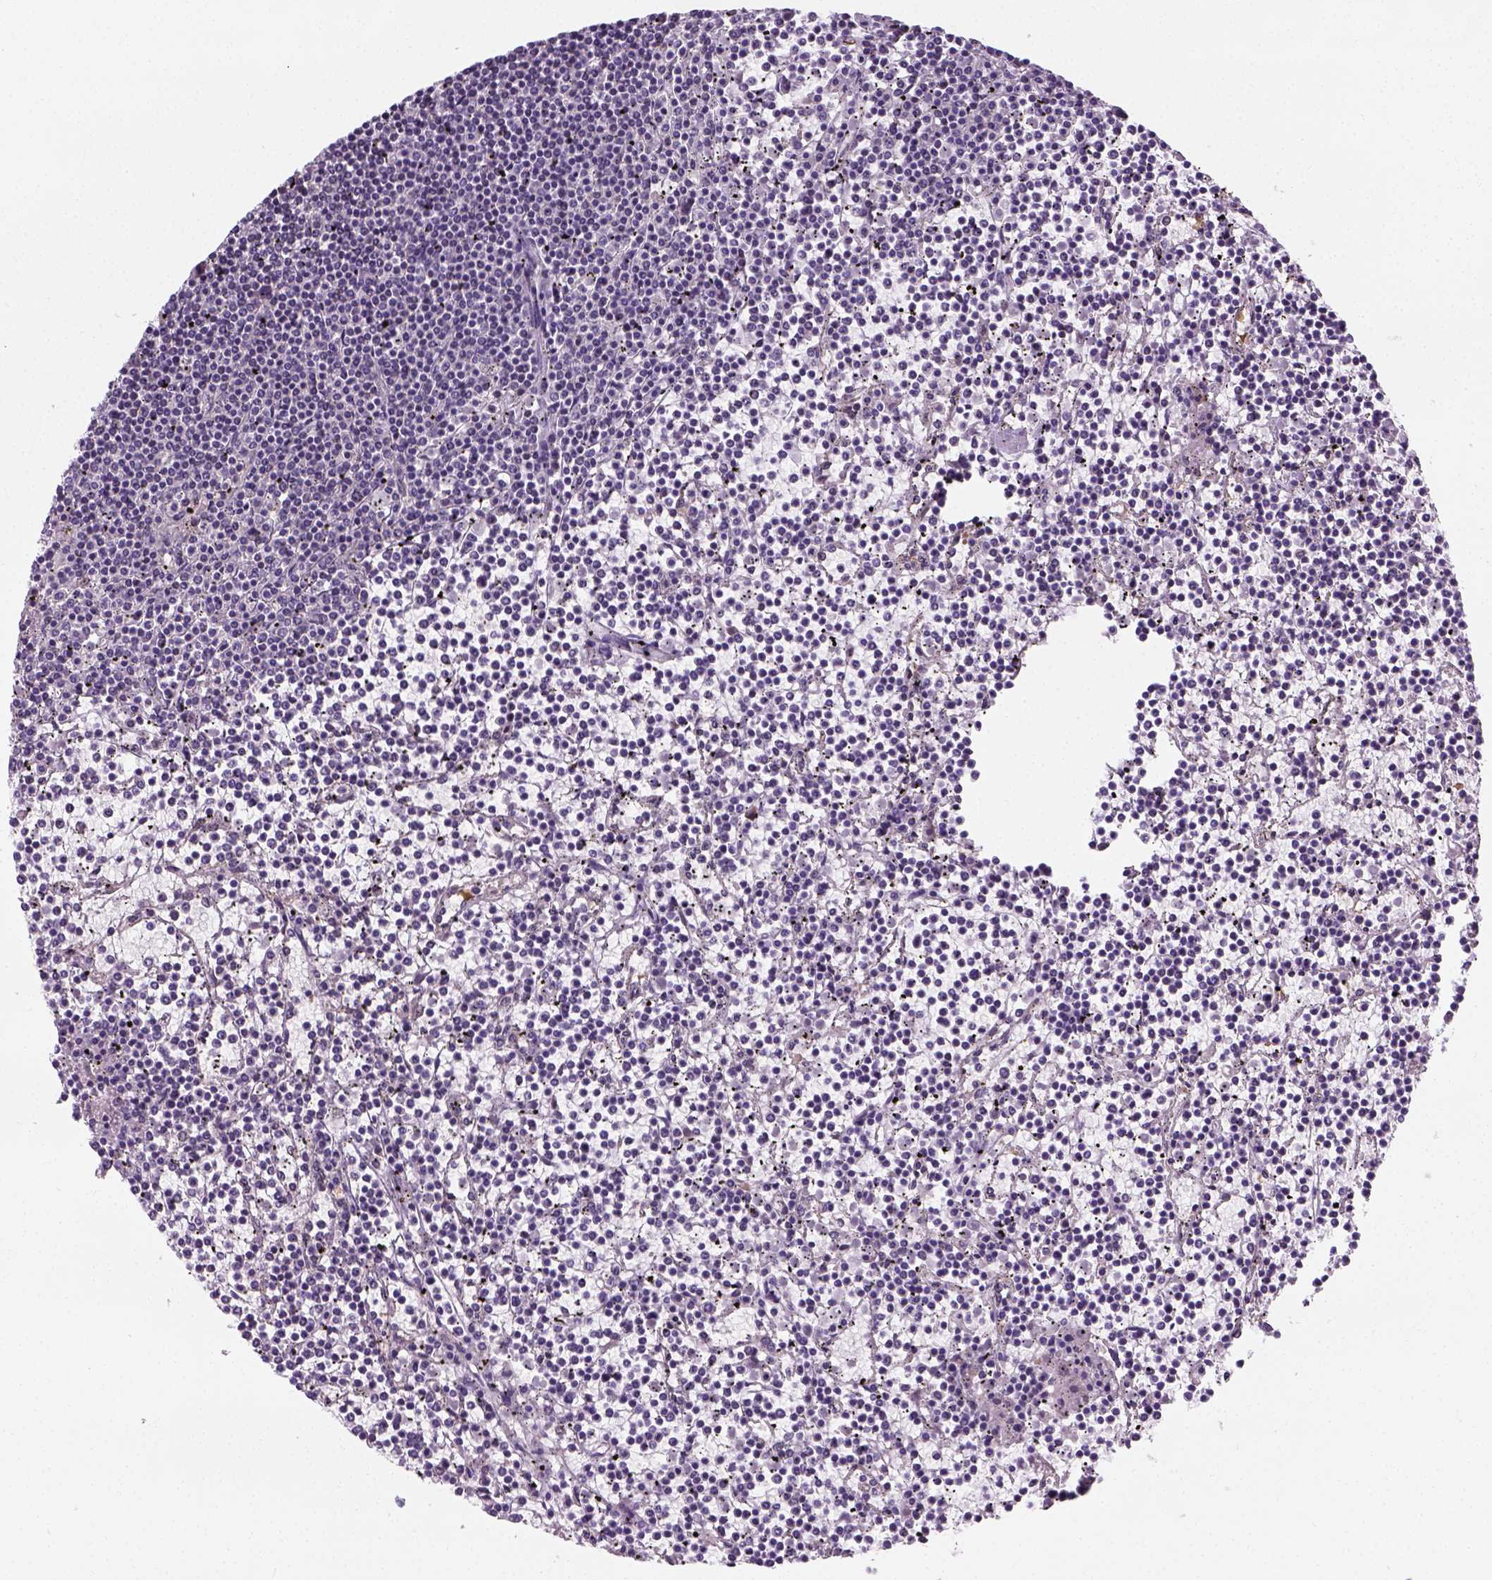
{"staining": {"intensity": "negative", "quantity": "none", "location": "none"}, "tissue": "lymphoma", "cell_type": "Tumor cells", "image_type": "cancer", "snomed": [{"axis": "morphology", "description": "Malignant lymphoma, non-Hodgkin's type, Low grade"}, {"axis": "topography", "description": "Spleen"}], "caption": "Photomicrograph shows no significant protein positivity in tumor cells of low-grade malignant lymphoma, non-Hodgkin's type. (IHC, brightfield microscopy, high magnification).", "gene": "C1orf112", "patient": {"sex": "female", "age": 19}}